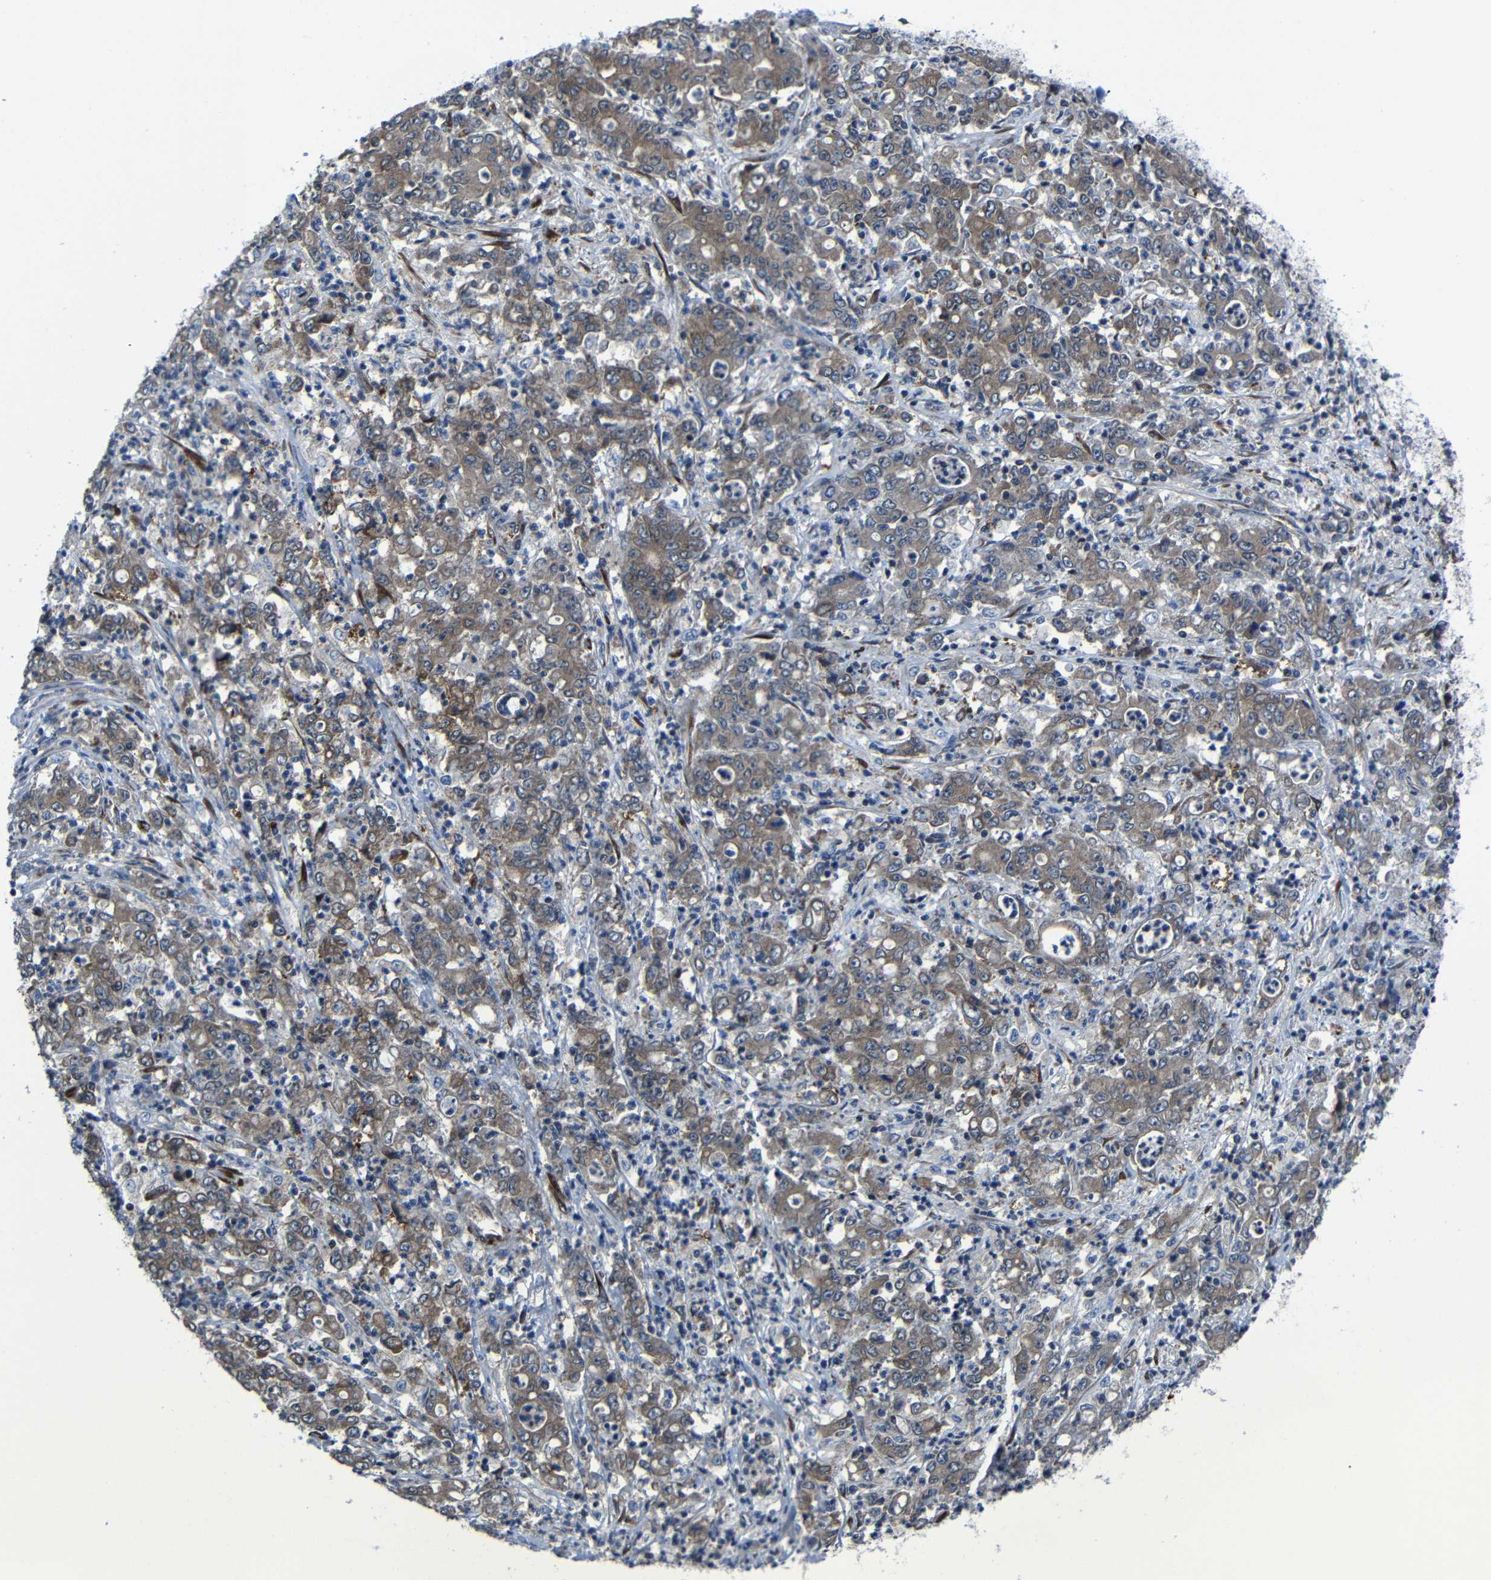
{"staining": {"intensity": "moderate", "quantity": ">75%", "location": "cytoplasmic/membranous"}, "tissue": "stomach cancer", "cell_type": "Tumor cells", "image_type": "cancer", "snomed": [{"axis": "morphology", "description": "Adenocarcinoma, NOS"}, {"axis": "topography", "description": "Stomach, lower"}], "caption": "Protein staining demonstrates moderate cytoplasmic/membranous staining in approximately >75% of tumor cells in adenocarcinoma (stomach). Nuclei are stained in blue.", "gene": "KIAA0513", "patient": {"sex": "female", "age": 71}}